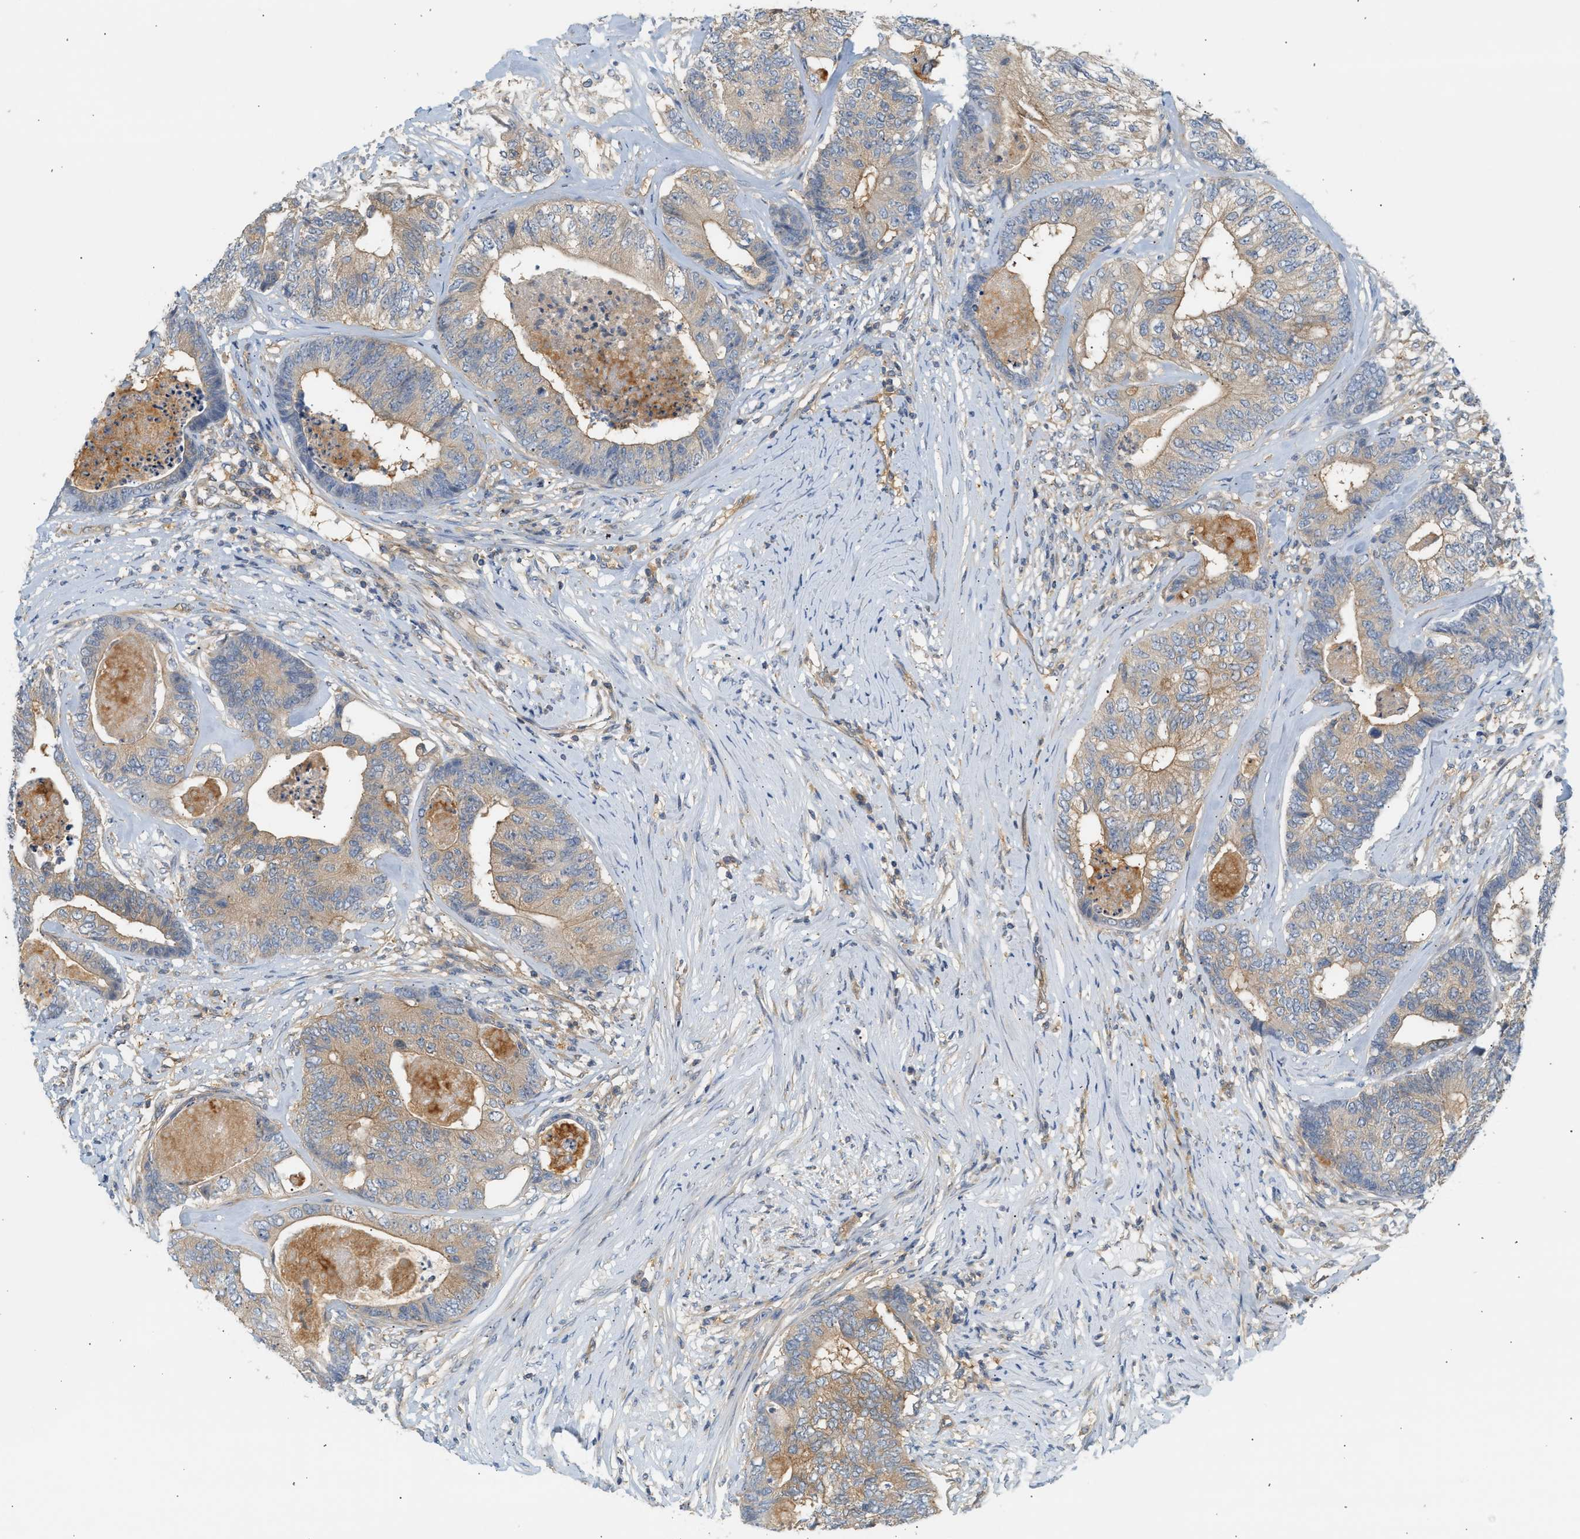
{"staining": {"intensity": "moderate", "quantity": ">75%", "location": "cytoplasmic/membranous"}, "tissue": "colorectal cancer", "cell_type": "Tumor cells", "image_type": "cancer", "snomed": [{"axis": "morphology", "description": "Adenocarcinoma, NOS"}, {"axis": "topography", "description": "Colon"}], "caption": "Immunohistochemistry (IHC) (DAB (3,3'-diaminobenzidine)) staining of colorectal cancer (adenocarcinoma) displays moderate cytoplasmic/membranous protein expression in about >75% of tumor cells.", "gene": "PAFAH1B1", "patient": {"sex": "female", "age": 67}}